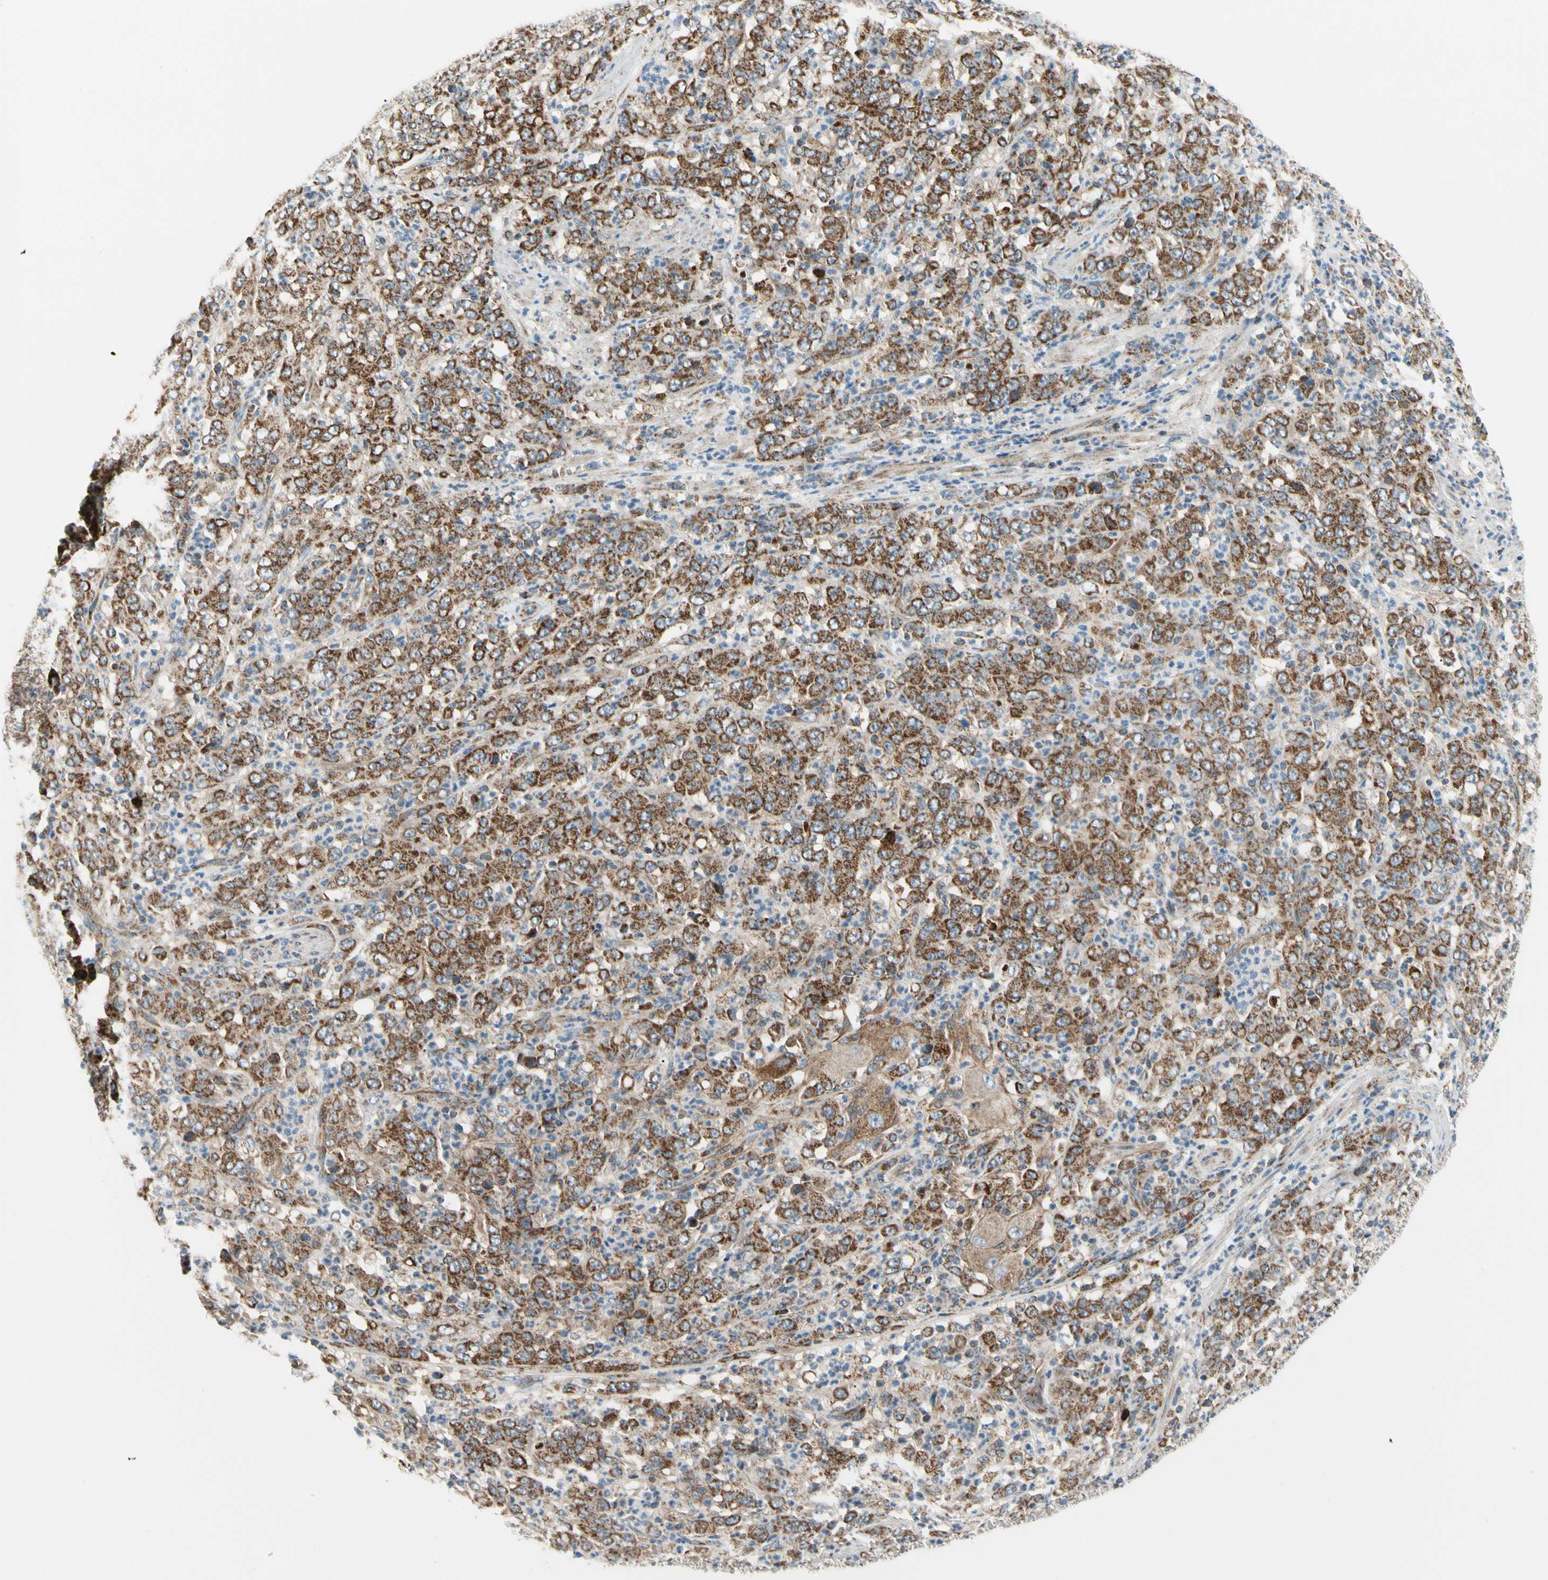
{"staining": {"intensity": "strong", "quantity": ">75%", "location": "cytoplasmic/membranous"}, "tissue": "stomach cancer", "cell_type": "Tumor cells", "image_type": "cancer", "snomed": [{"axis": "morphology", "description": "Adenocarcinoma, NOS"}, {"axis": "topography", "description": "Stomach, lower"}], "caption": "Human stomach cancer (adenocarcinoma) stained with a brown dye reveals strong cytoplasmic/membranous positive expression in approximately >75% of tumor cells.", "gene": "TBC1D10A", "patient": {"sex": "female", "age": 71}}